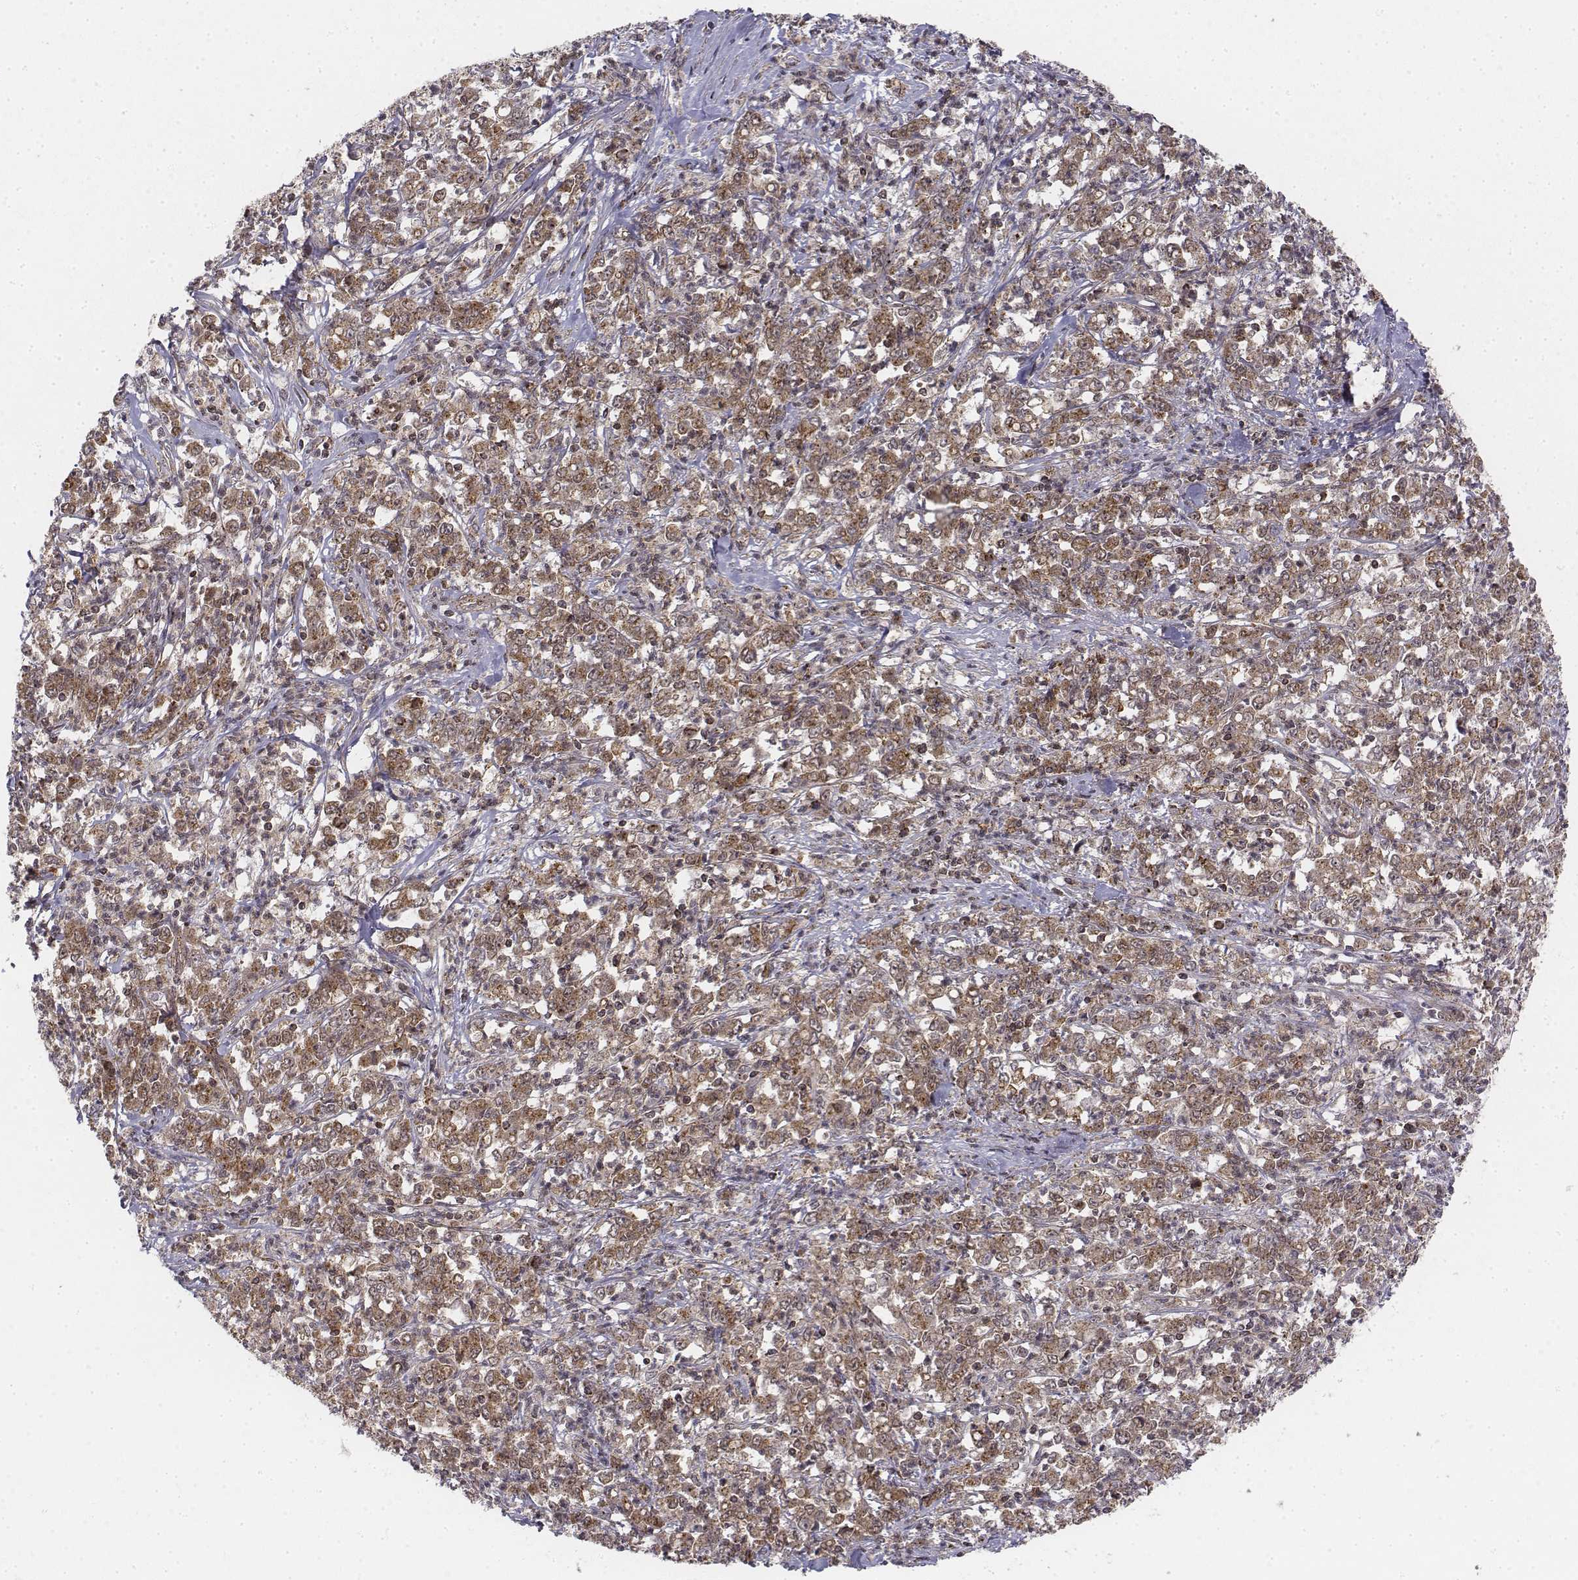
{"staining": {"intensity": "moderate", "quantity": ">75%", "location": "cytoplasmic/membranous,nuclear"}, "tissue": "stomach cancer", "cell_type": "Tumor cells", "image_type": "cancer", "snomed": [{"axis": "morphology", "description": "Adenocarcinoma, NOS"}, {"axis": "topography", "description": "Stomach, lower"}], "caption": "IHC of stomach cancer (adenocarcinoma) demonstrates medium levels of moderate cytoplasmic/membranous and nuclear expression in about >75% of tumor cells.", "gene": "ZFYVE19", "patient": {"sex": "female", "age": 71}}